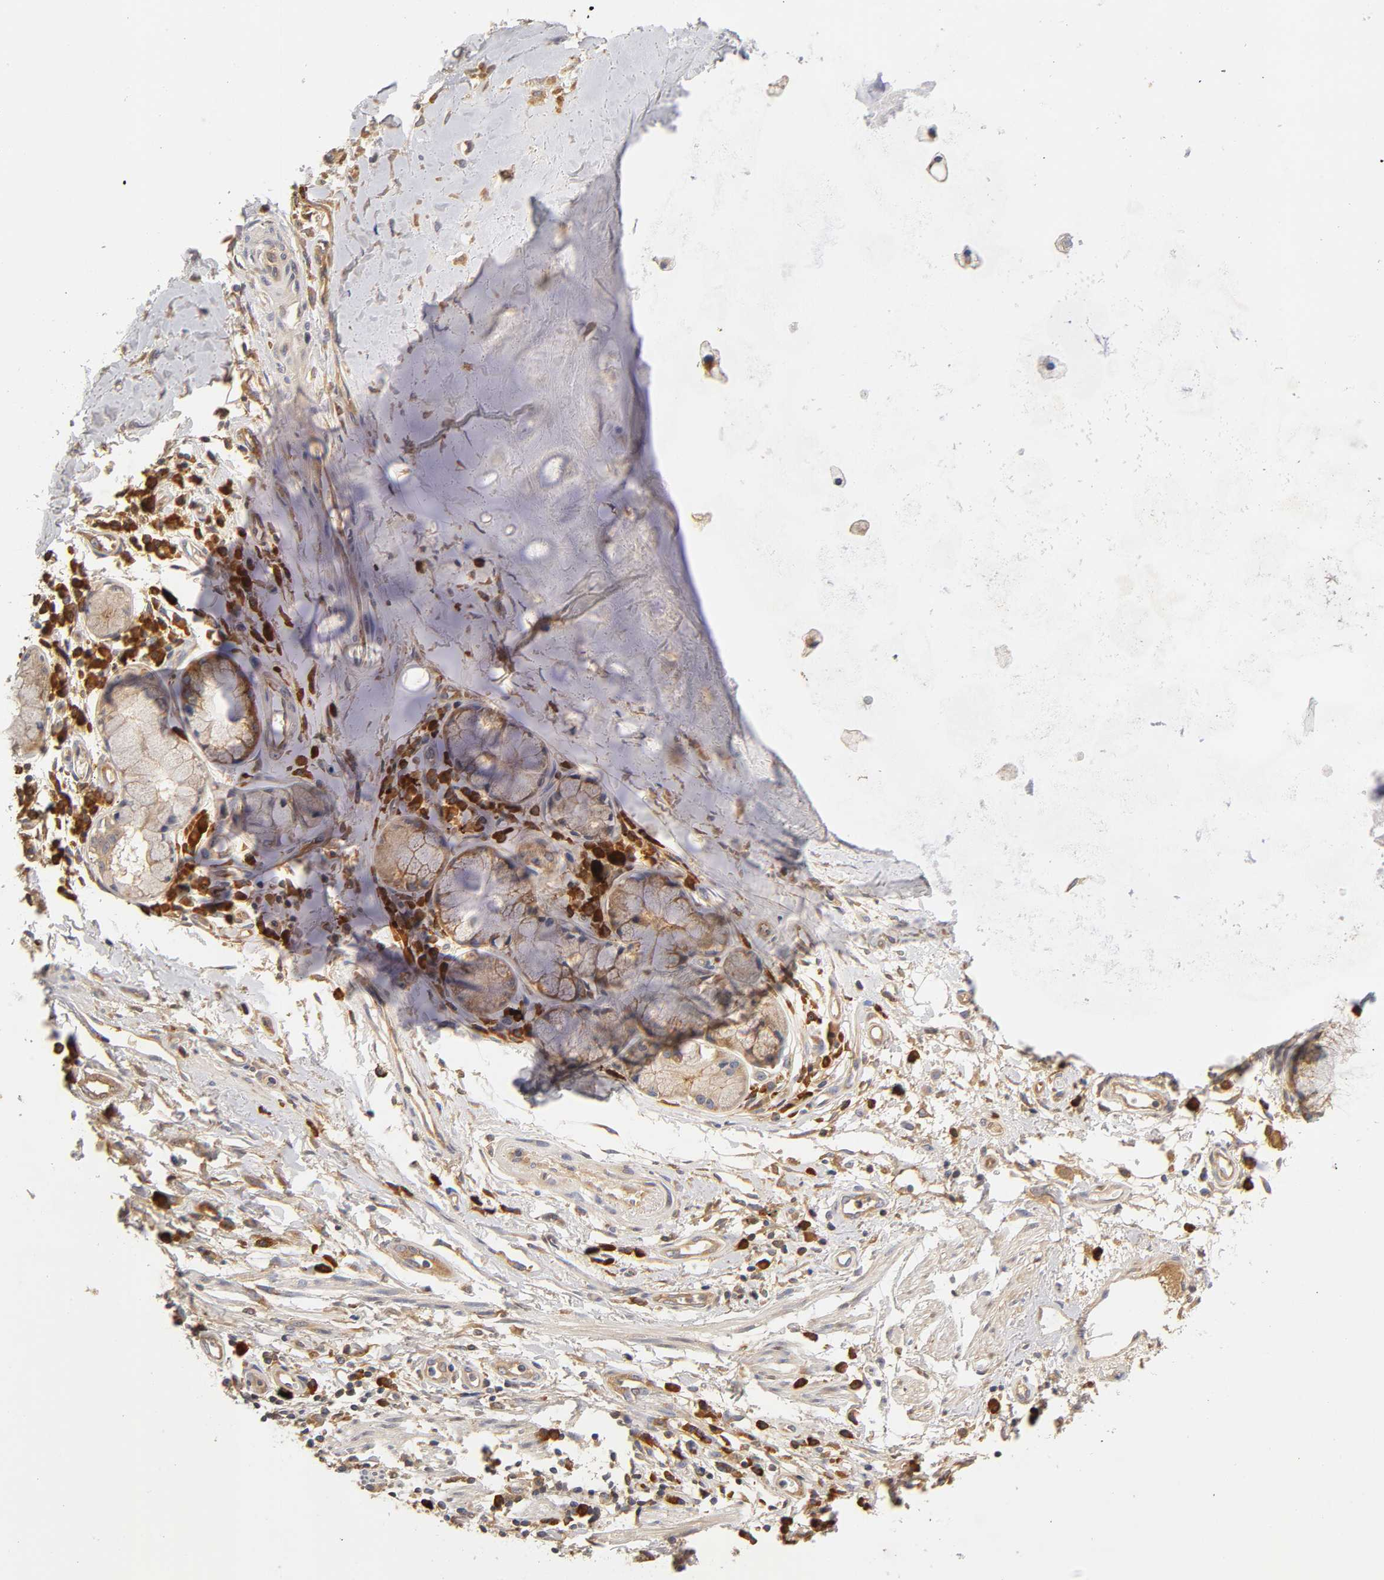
{"staining": {"intensity": "moderate", "quantity": "25%-75%", "location": "none"}, "tissue": "adipose tissue", "cell_type": "Adipocytes", "image_type": "normal", "snomed": [{"axis": "morphology", "description": "Normal tissue, NOS"}, {"axis": "morphology", "description": "Adenocarcinoma, NOS"}, {"axis": "topography", "description": "Cartilage tissue"}, {"axis": "topography", "description": "Bronchus"}, {"axis": "topography", "description": "Lung"}], "caption": "Brown immunohistochemical staining in benign adipose tissue displays moderate None staining in approximately 25%-75% of adipocytes. (Brightfield microscopy of DAB IHC at high magnification).", "gene": "RPS29", "patient": {"sex": "female", "age": 67}}